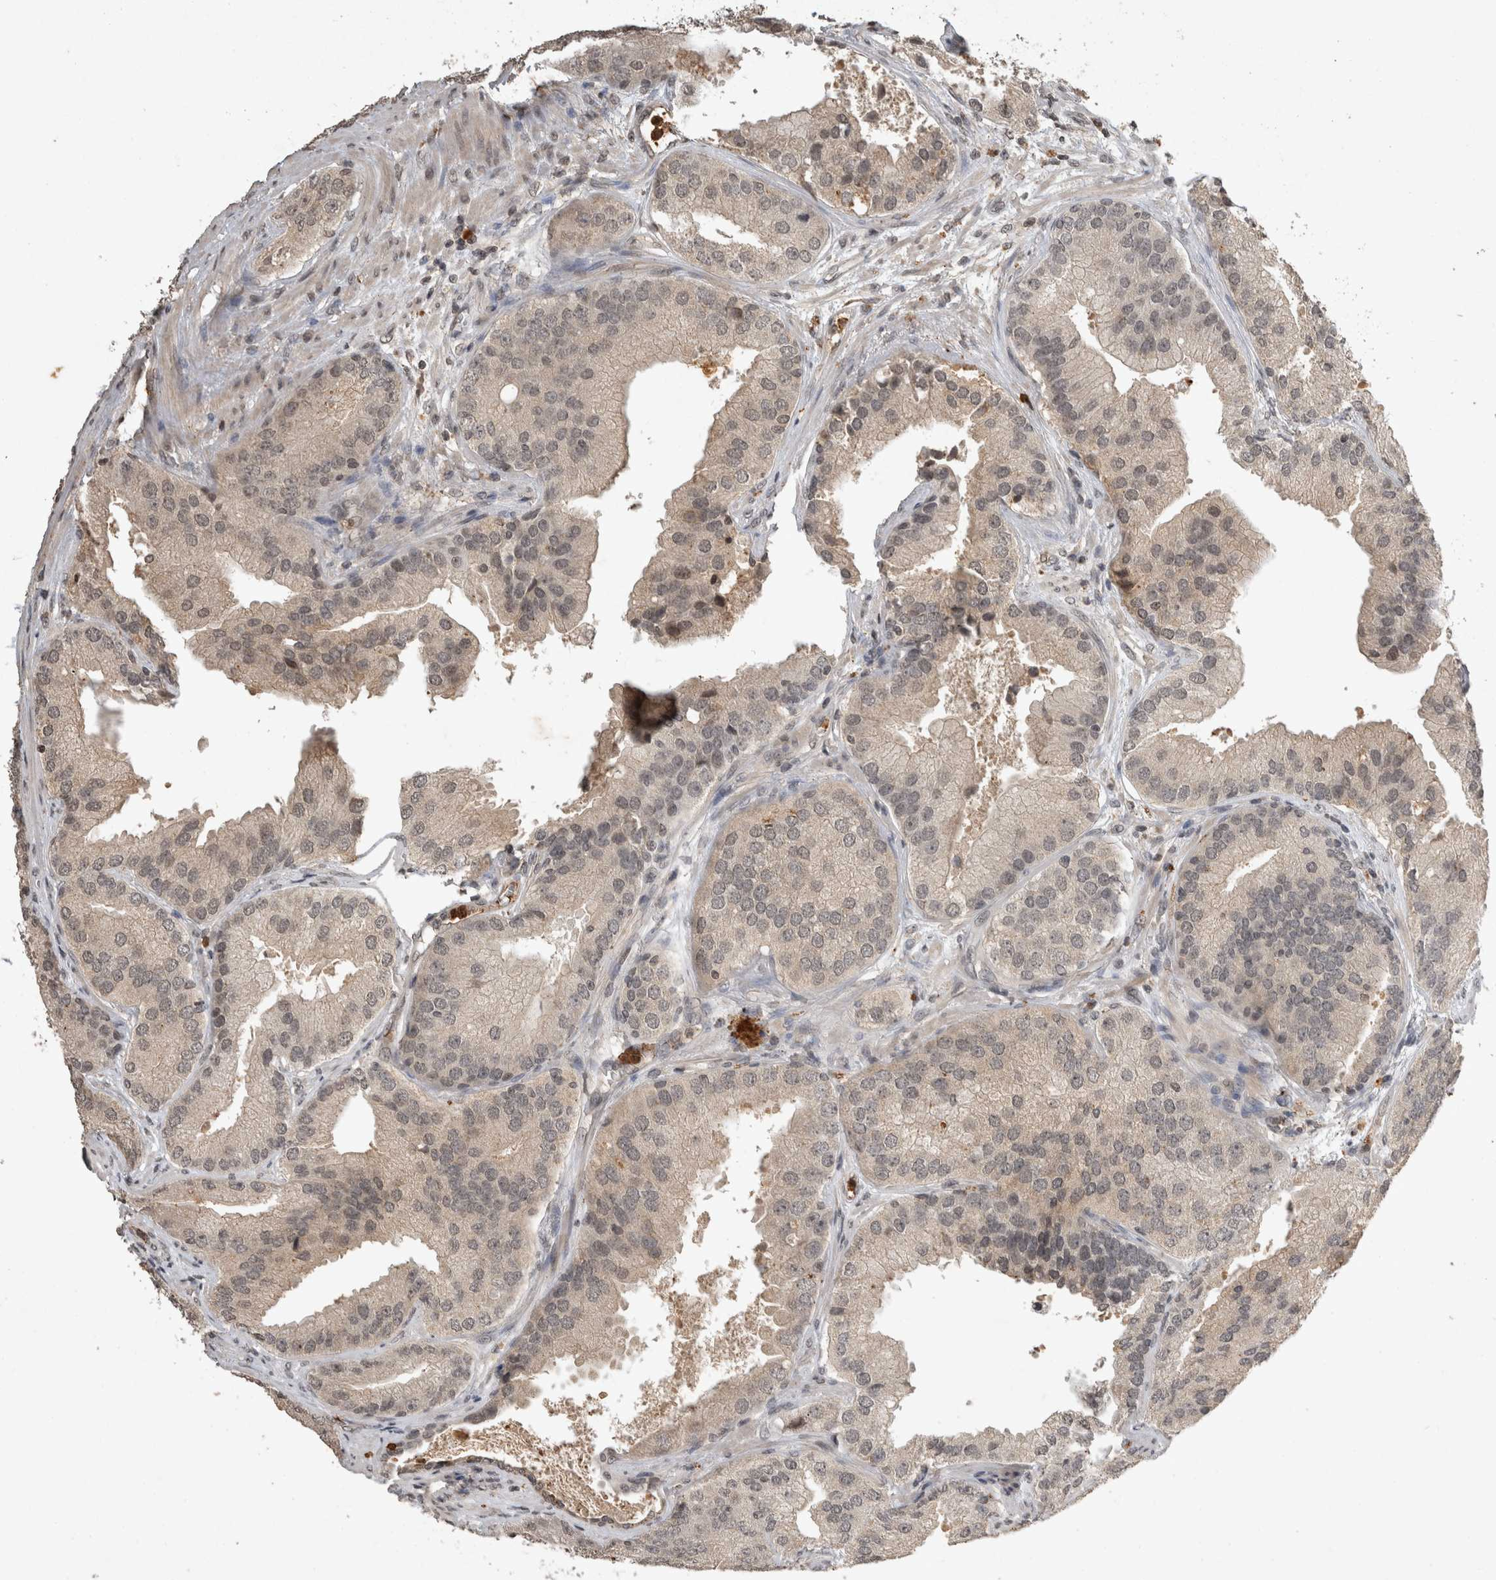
{"staining": {"intensity": "negative", "quantity": "none", "location": "none"}, "tissue": "prostate cancer", "cell_type": "Tumor cells", "image_type": "cancer", "snomed": [{"axis": "morphology", "description": "Adenocarcinoma, High grade"}, {"axis": "topography", "description": "Prostate"}], "caption": "High power microscopy photomicrograph of an immunohistochemistry image of prostate cancer, revealing no significant staining in tumor cells.", "gene": "HRK", "patient": {"sex": "male", "age": 70}}